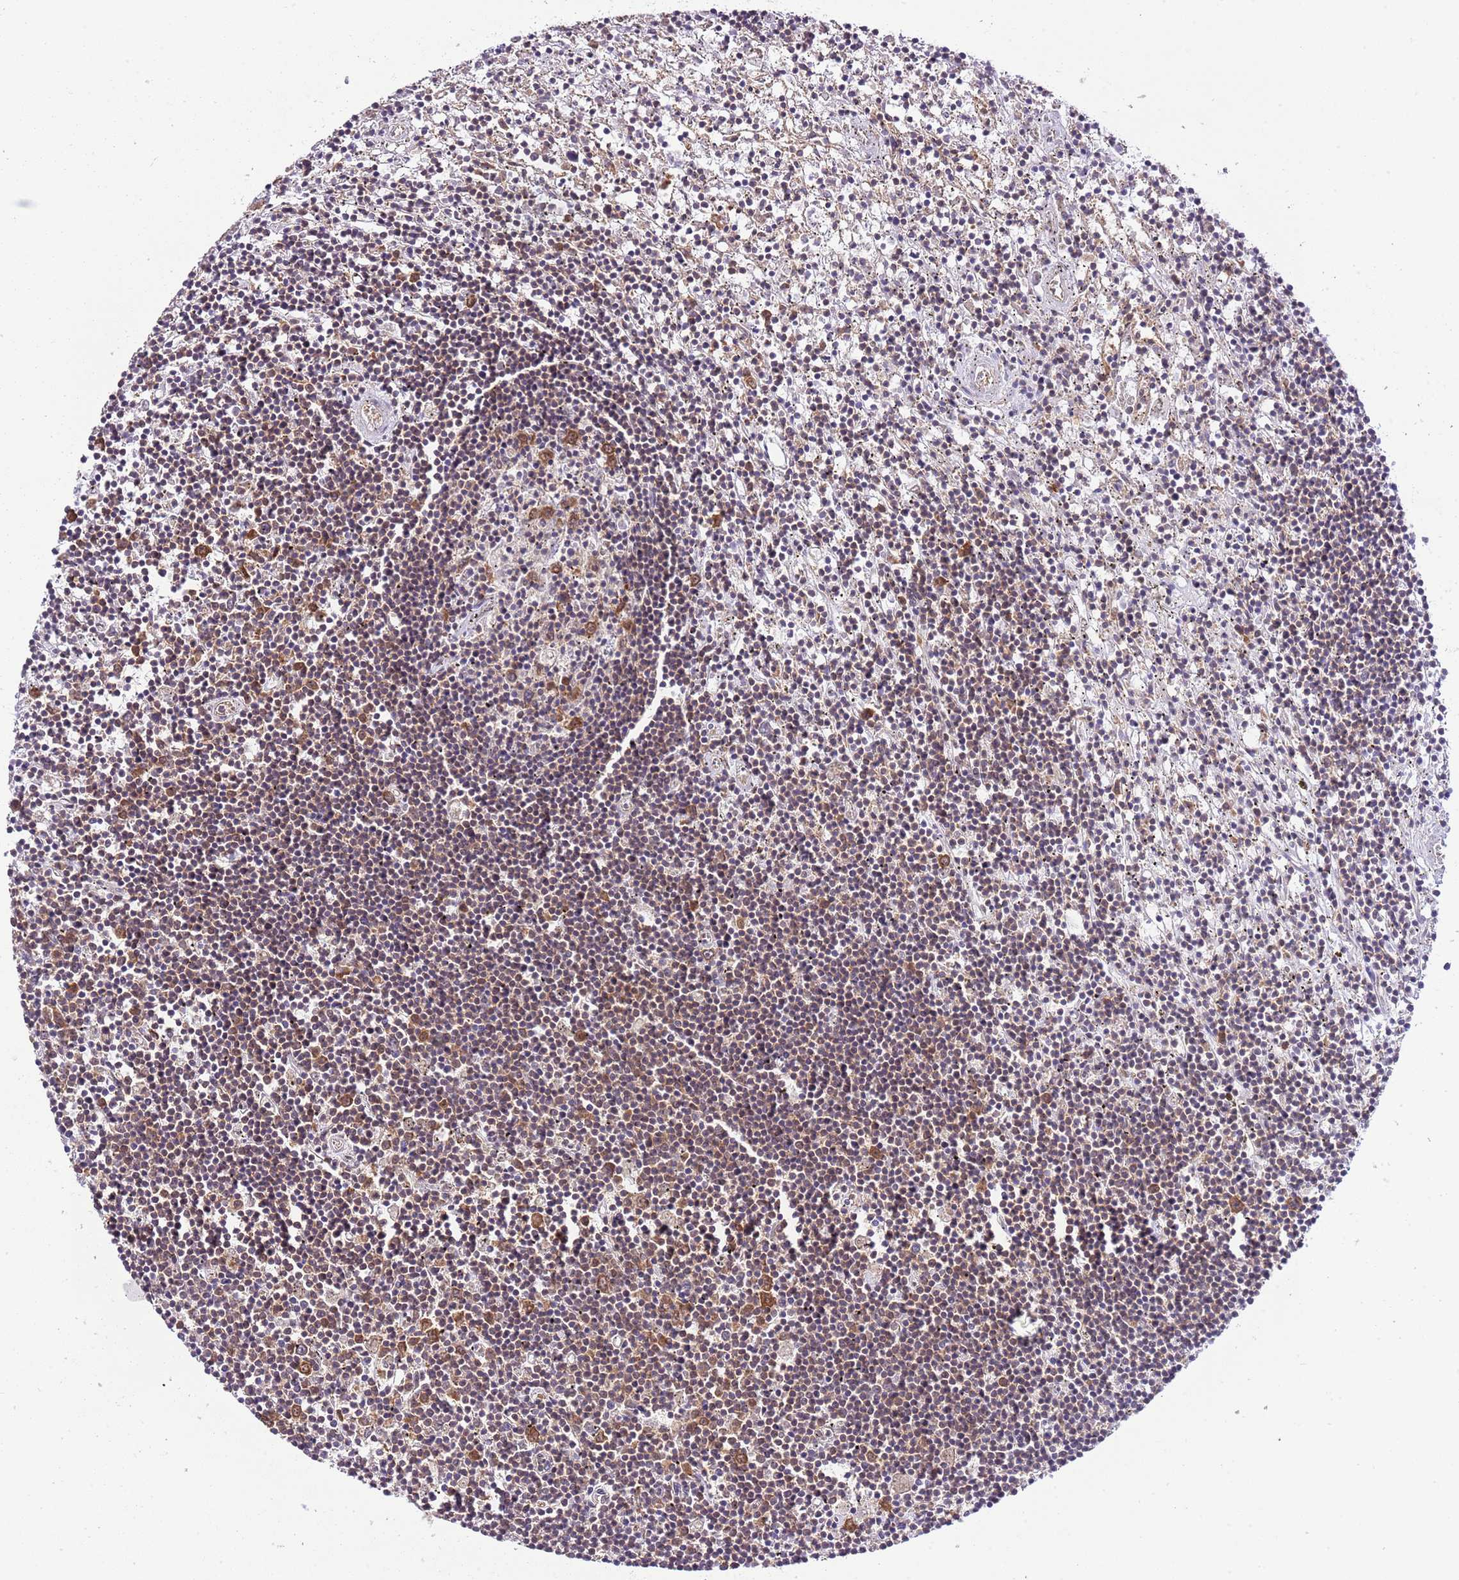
{"staining": {"intensity": "weak", "quantity": "25%-75%", "location": "cytoplasmic/membranous"}, "tissue": "lymphoma", "cell_type": "Tumor cells", "image_type": "cancer", "snomed": [{"axis": "morphology", "description": "Malignant lymphoma, non-Hodgkin's type, Low grade"}, {"axis": "topography", "description": "Spleen"}], "caption": "A low amount of weak cytoplasmic/membranous positivity is appreciated in about 25%-75% of tumor cells in lymphoma tissue. The staining was performed using DAB, with brown indicating positive protein expression. Nuclei are stained blue with hematoxylin.", "gene": "DONSON", "patient": {"sex": "male", "age": 76}}